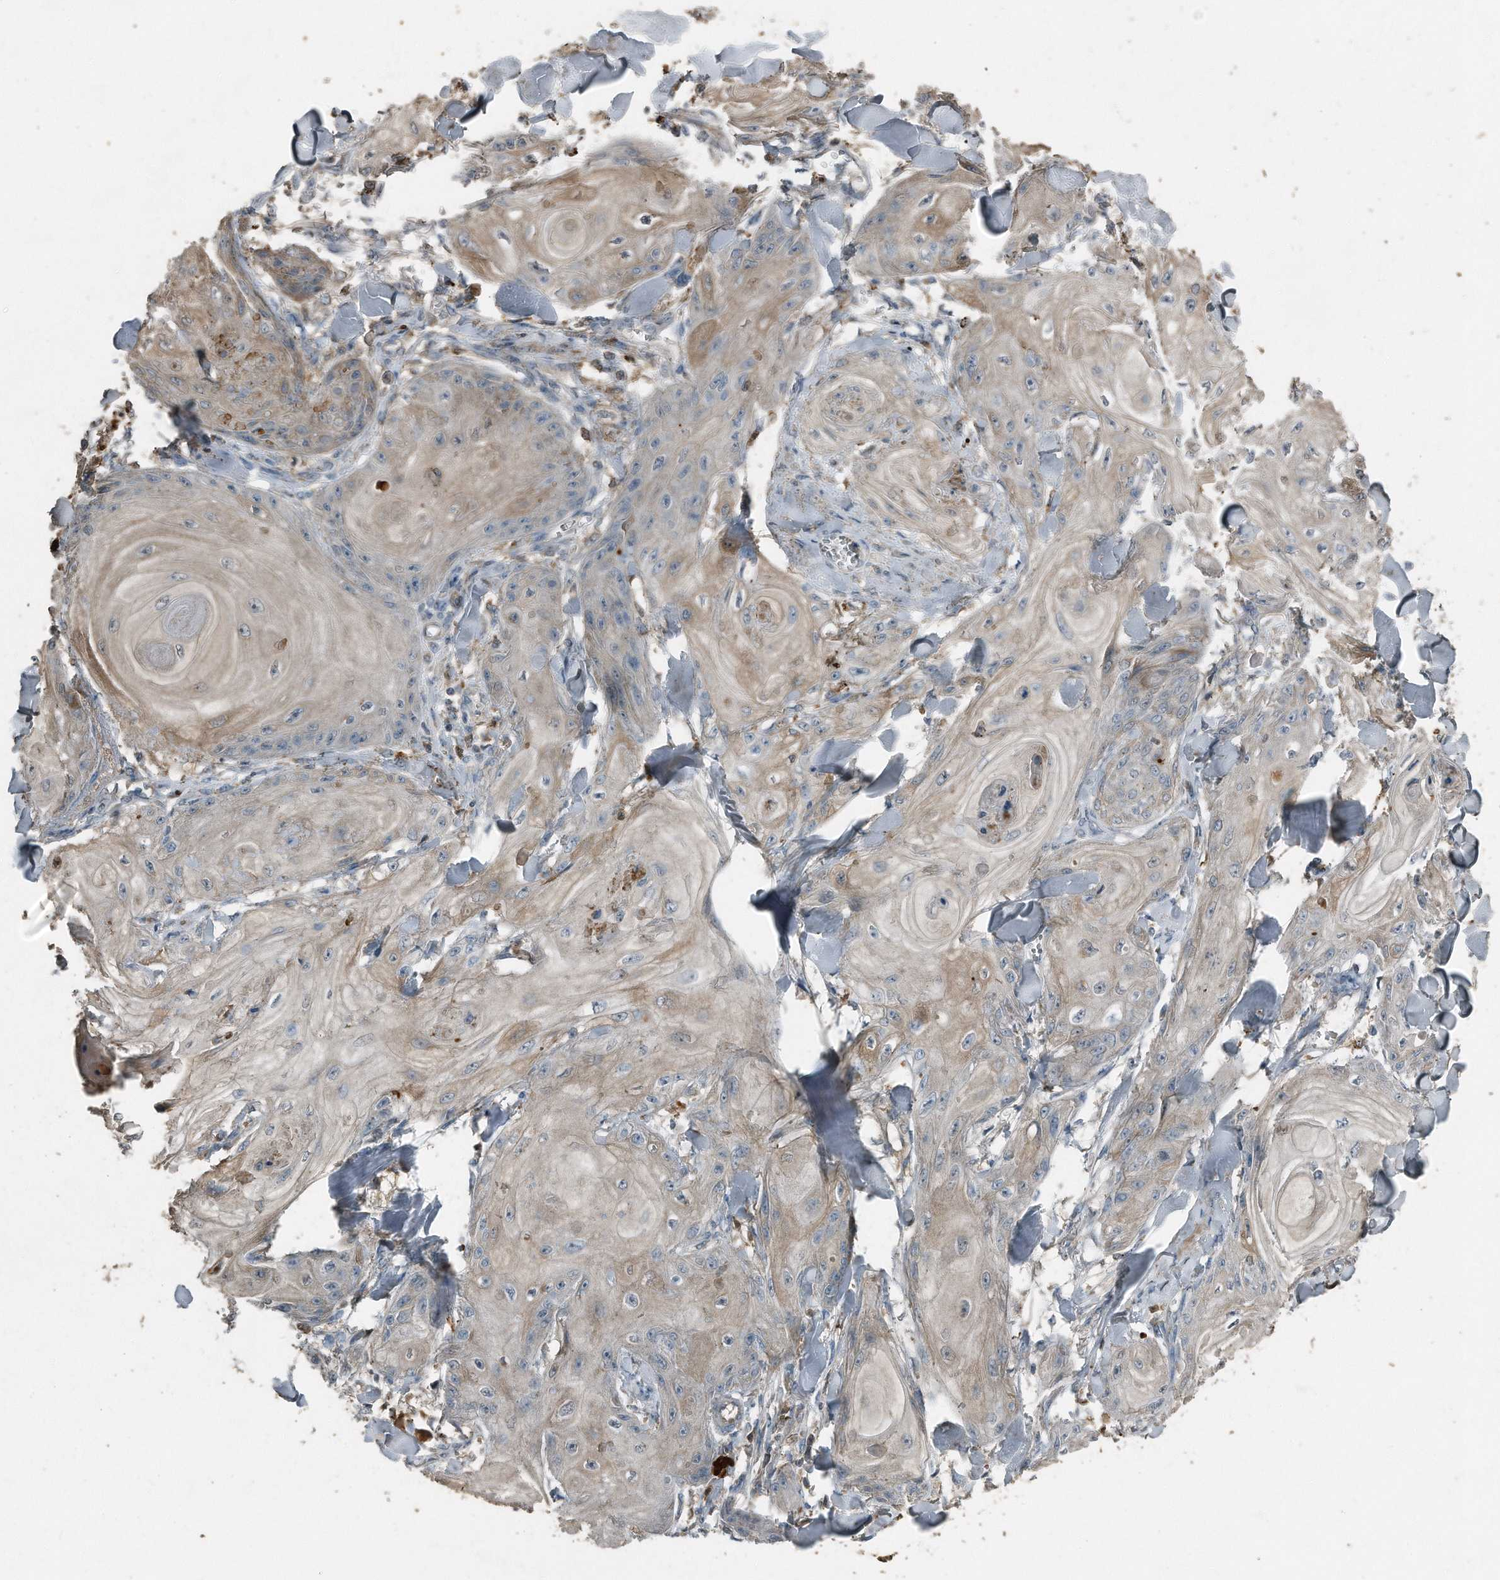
{"staining": {"intensity": "weak", "quantity": "<25%", "location": "cytoplasmic/membranous"}, "tissue": "skin cancer", "cell_type": "Tumor cells", "image_type": "cancer", "snomed": [{"axis": "morphology", "description": "Squamous cell carcinoma, NOS"}, {"axis": "topography", "description": "Skin"}], "caption": "Tumor cells are negative for brown protein staining in skin cancer (squamous cell carcinoma).", "gene": "C9", "patient": {"sex": "male", "age": 74}}